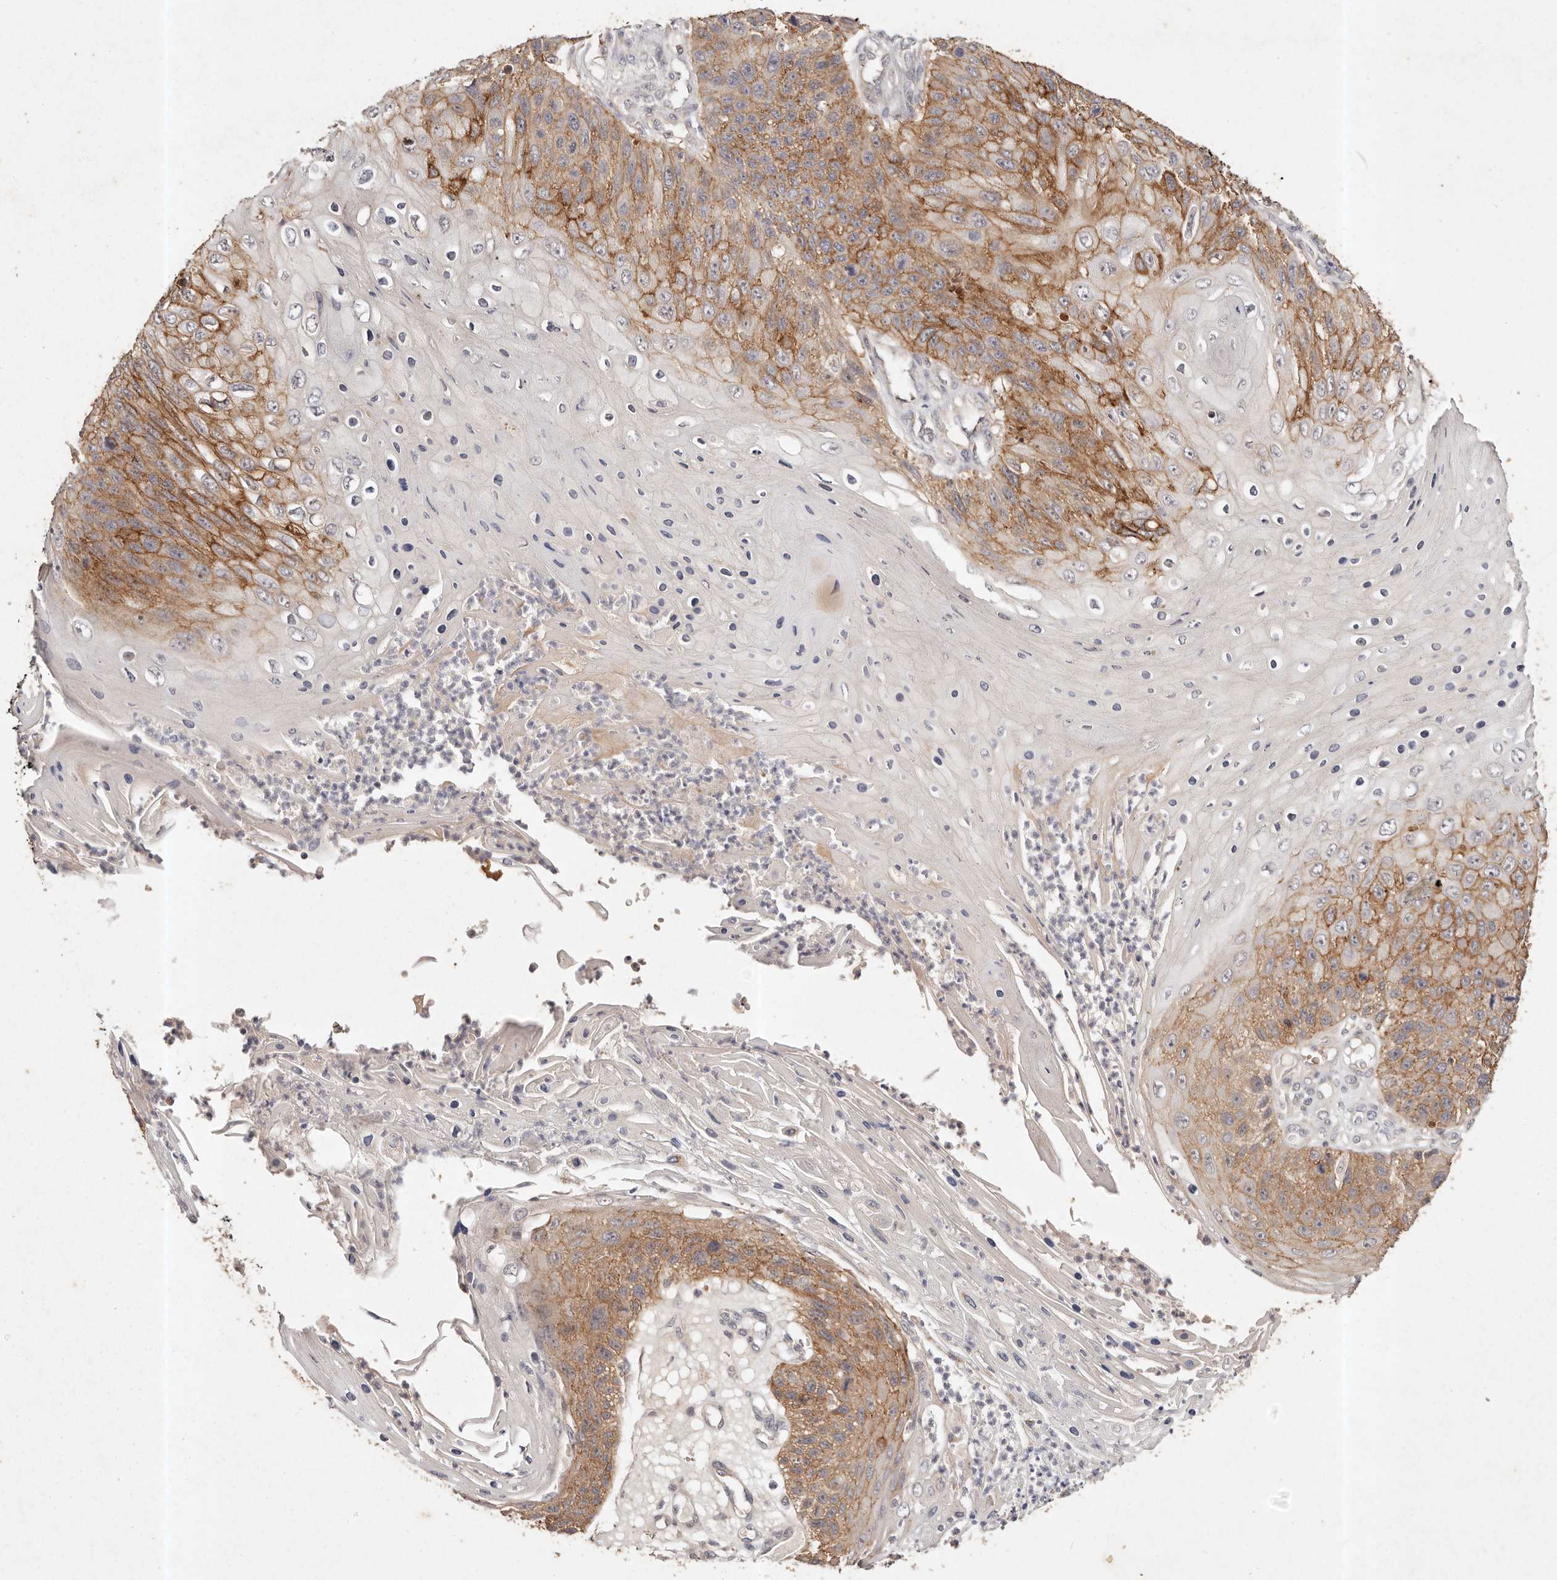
{"staining": {"intensity": "moderate", "quantity": "25%-75%", "location": "cytoplasmic/membranous"}, "tissue": "skin cancer", "cell_type": "Tumor cells", "image_type": "cancer", "snomed": [{"axis": "morphology", "description": "Squamous cell carcinoma, NOS"}, {"axis": "topography", "description": "Skin"}], "caption": "High-power microscopy captured an immunohistochemistry (IHC) photomicrograph of squamous cell carcinoma (skin), revealing moderate cytoplasmic/membranous staining in about 25%-75% of tumor cells.", "gene": "CXADR", "patient": {"sex": "female", "age": 88}}